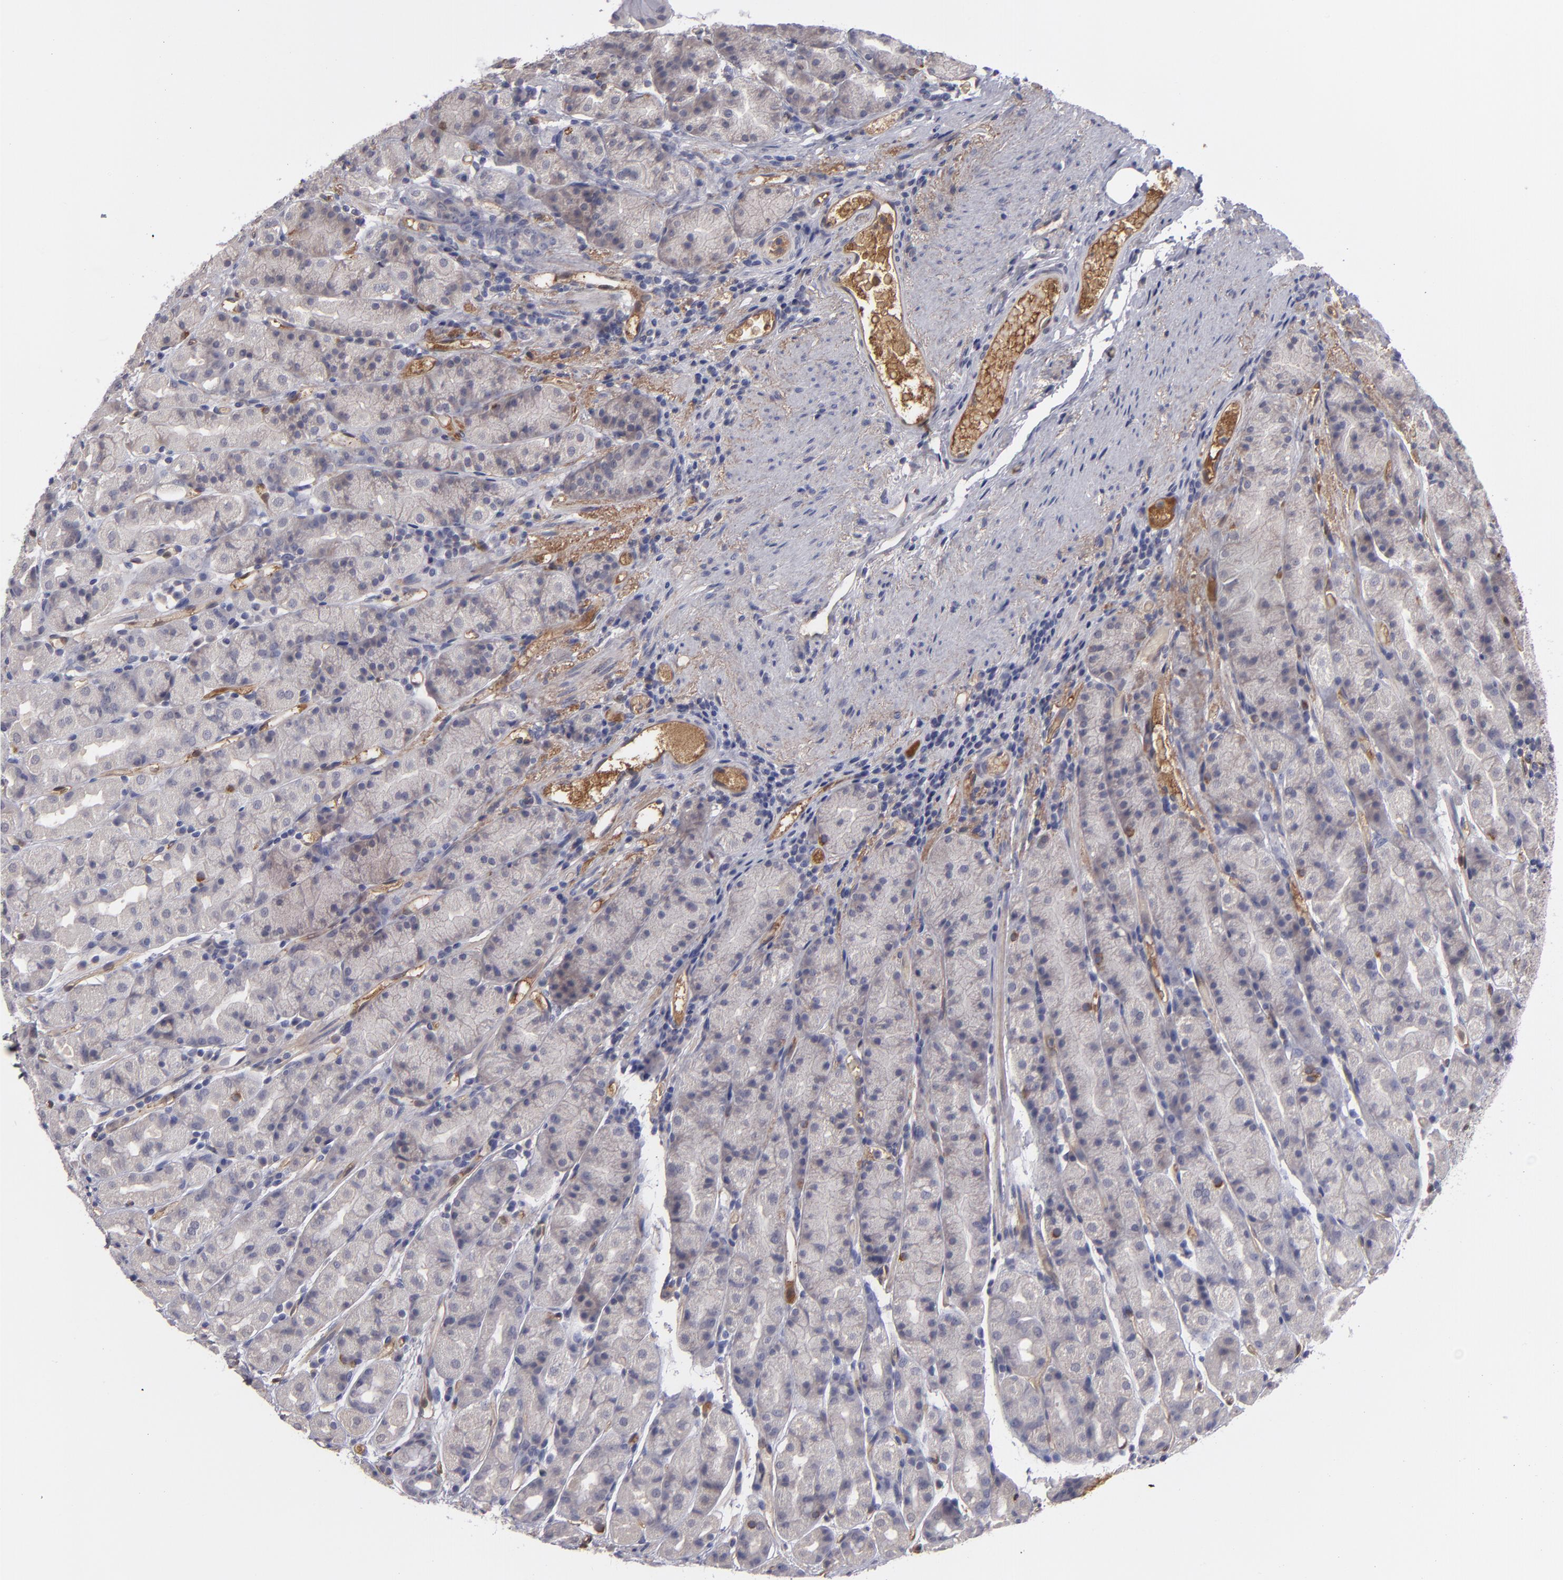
{"staining": {"intensity": "weak", "quantity": "25%-75%", "location": "cytoplasmic/membranous"}, "tissue": "stomach", "cell_type": "Glandular cells", "image_type": "normal", "snomed": [{"axis": "morphology", "description": "Normal tissue, NOS"}, {"axis": "topography", "description": "Stomach, upper"}], "caption": "Immunohistochemistry of benign stomach reveals low levels of weak cytoplasmic/membranous expression in about 25%-75% of glandular cells. The staining was performed using DAB to visualize the protein expression in brown, while the nuclei were stained in blue with hematoxylin (Magnification: 20x).", "gene": "ITIH4", "patient": {"sex": "male", "age": 68}}